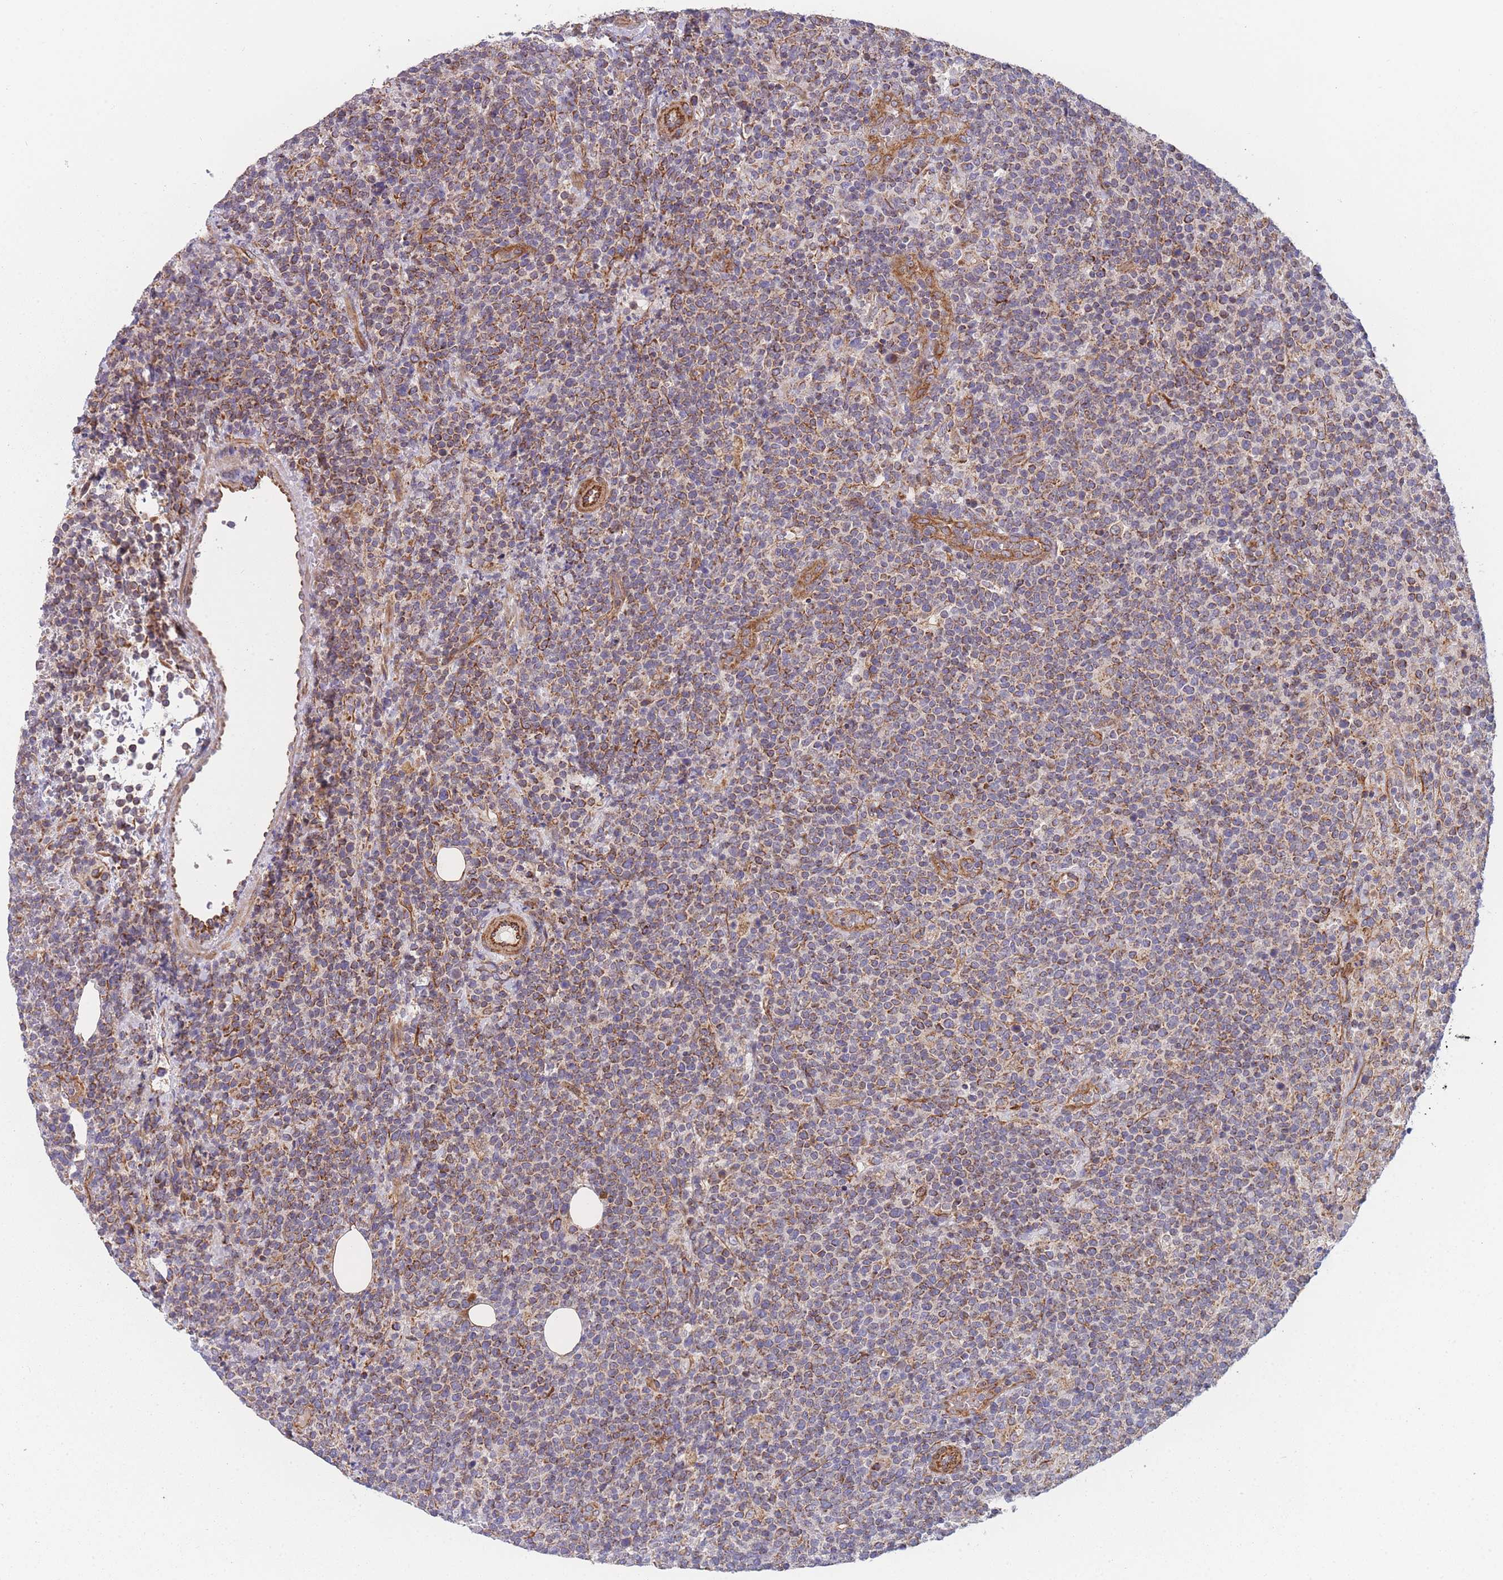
{"staining": {"intensity": "weak", "quantity": ">75%", "location": "cytoplasmic/membranous"}, "tissue": "lymphoma", "cell_type": "Tumor cells", "image_type": "cancer", "snomed": [{"axis": "morphology", "description": "Malignant lymphoma, non-Hodgkin's type, High grade"}, {"axis": "topography", "description": "Lymph node"}], "caption": "Malignant lymphoma, non-Hodgkin's type (high-grade) stained for a protein shows weak cytoplasmic/membranous positivity in tumor cells.", "gene": "MTRES1", "patient": {"sex": "male", "age": 61}}